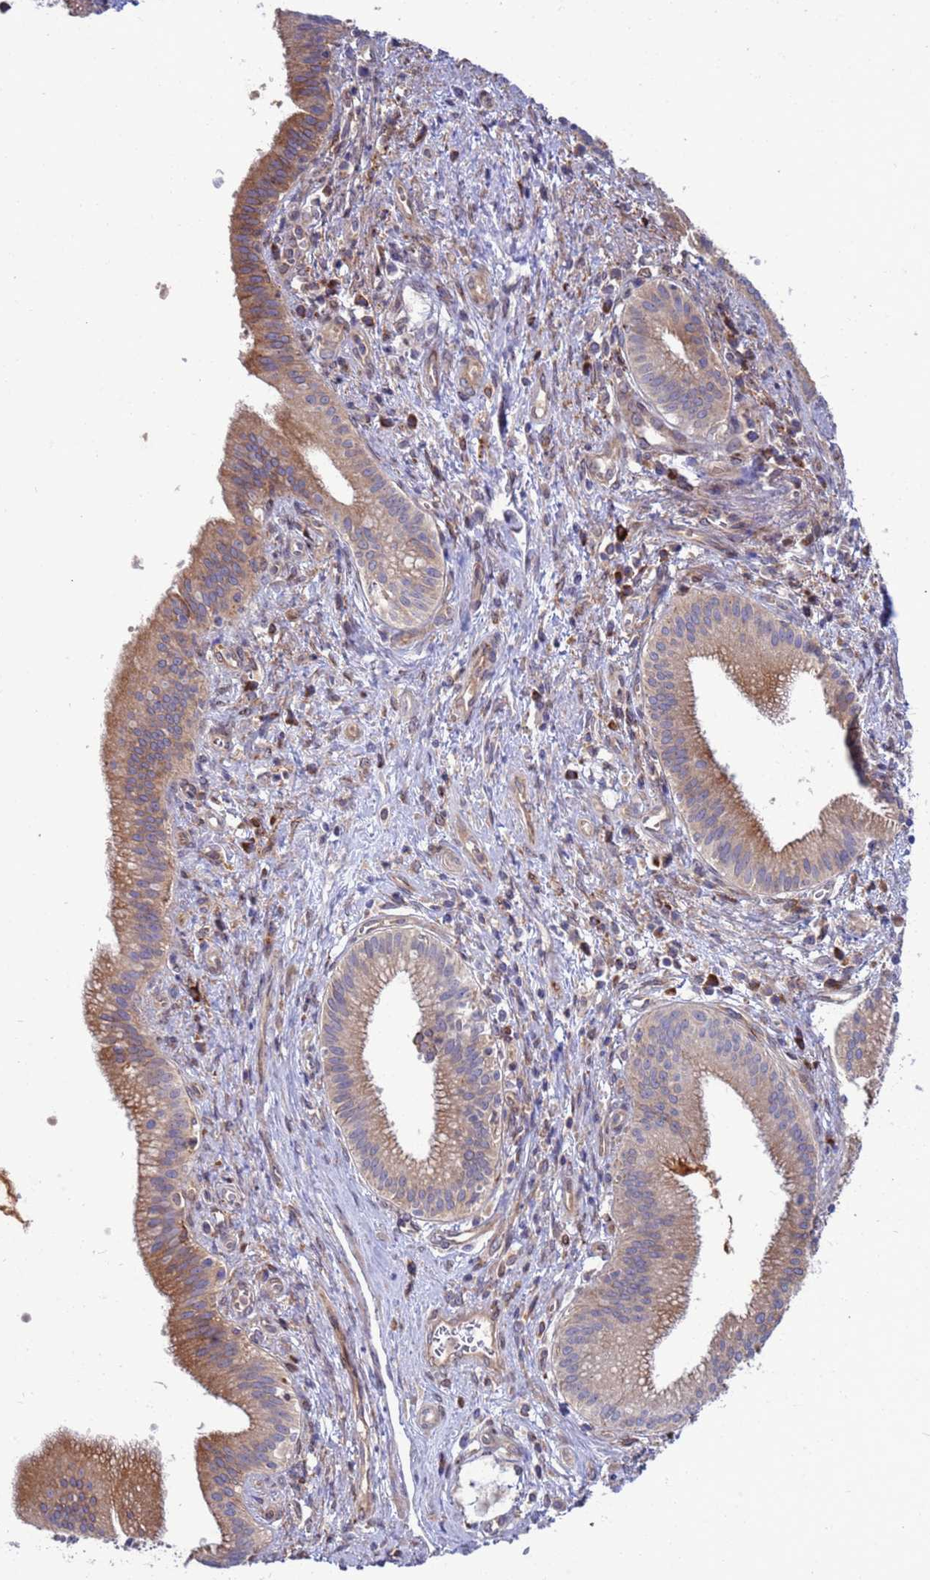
{"staining": {"intensity": "moderate", "quantity": ">75%", "location": "cytoplasmic/membranous"}, "tissue": "pancreatic cancer", "cell_type": "Tumor cells", "image_type": "cancer", "snomed": [{"axis": "morphology", "description": "Adenocarcinoma, NOS"}, {"axis": "topography", "description": "Pancreas"}], "caption": "High-magnification brightfield microscopy of pancreatic cancer (adenocarcinoma) stained with DAB (3,3'-diaminobenzidine) (brown) and counterstained with hematoxylin (blue). tumor cells exhibit moderate cytoplasmic/membranous staining is identified in about>75% of cells. The protein of interest is shown in brown color, while the nuclei are stained blue.", "gene": "RAPGEF4", "patient": {"sex": "male", "age": 72}}